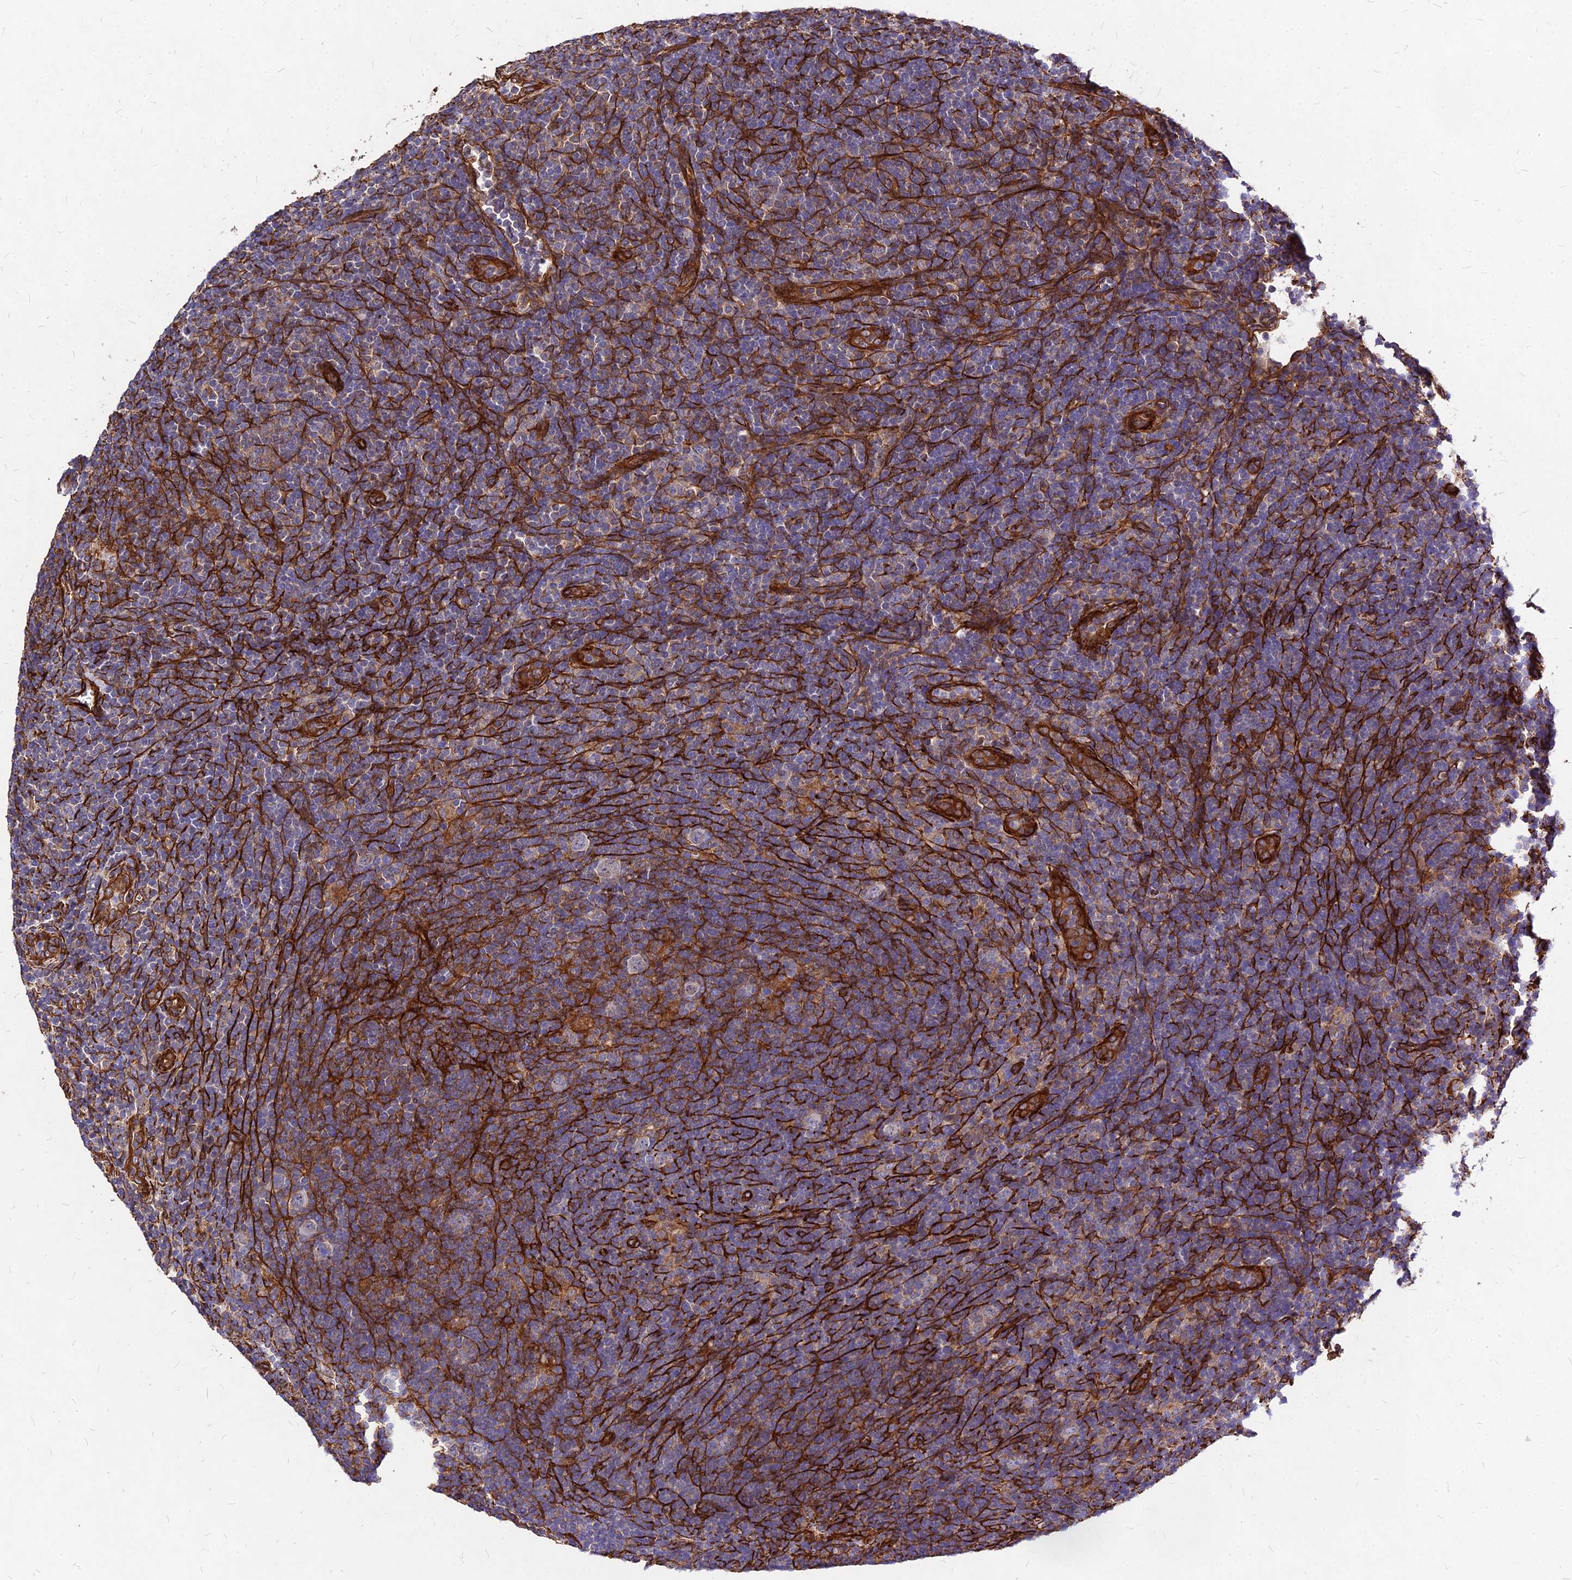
{"staining": {"intensity": "moderate", "quantity": "<25%", "location": "cytoplasmic/membranous"}, "tissue": "lymphoma", "cell_type": "Tumor cells", "image_type": "cancer", "snomed": [{"axis": "morphology", "description": "Hodgkin's disease, NOS"}, {"axis": "topography", "description": "Lymph node"}], "caption": "Immunohistochemistry (IHC) micrograph of lymphoma stained for a protein (brown), which demonstrates low levels of moderate cytoplasmic/membranous expression in approximately <25% of tumor cells.", "gene": "EFCC1", "patient": {"sex": "female", "age": 57}}